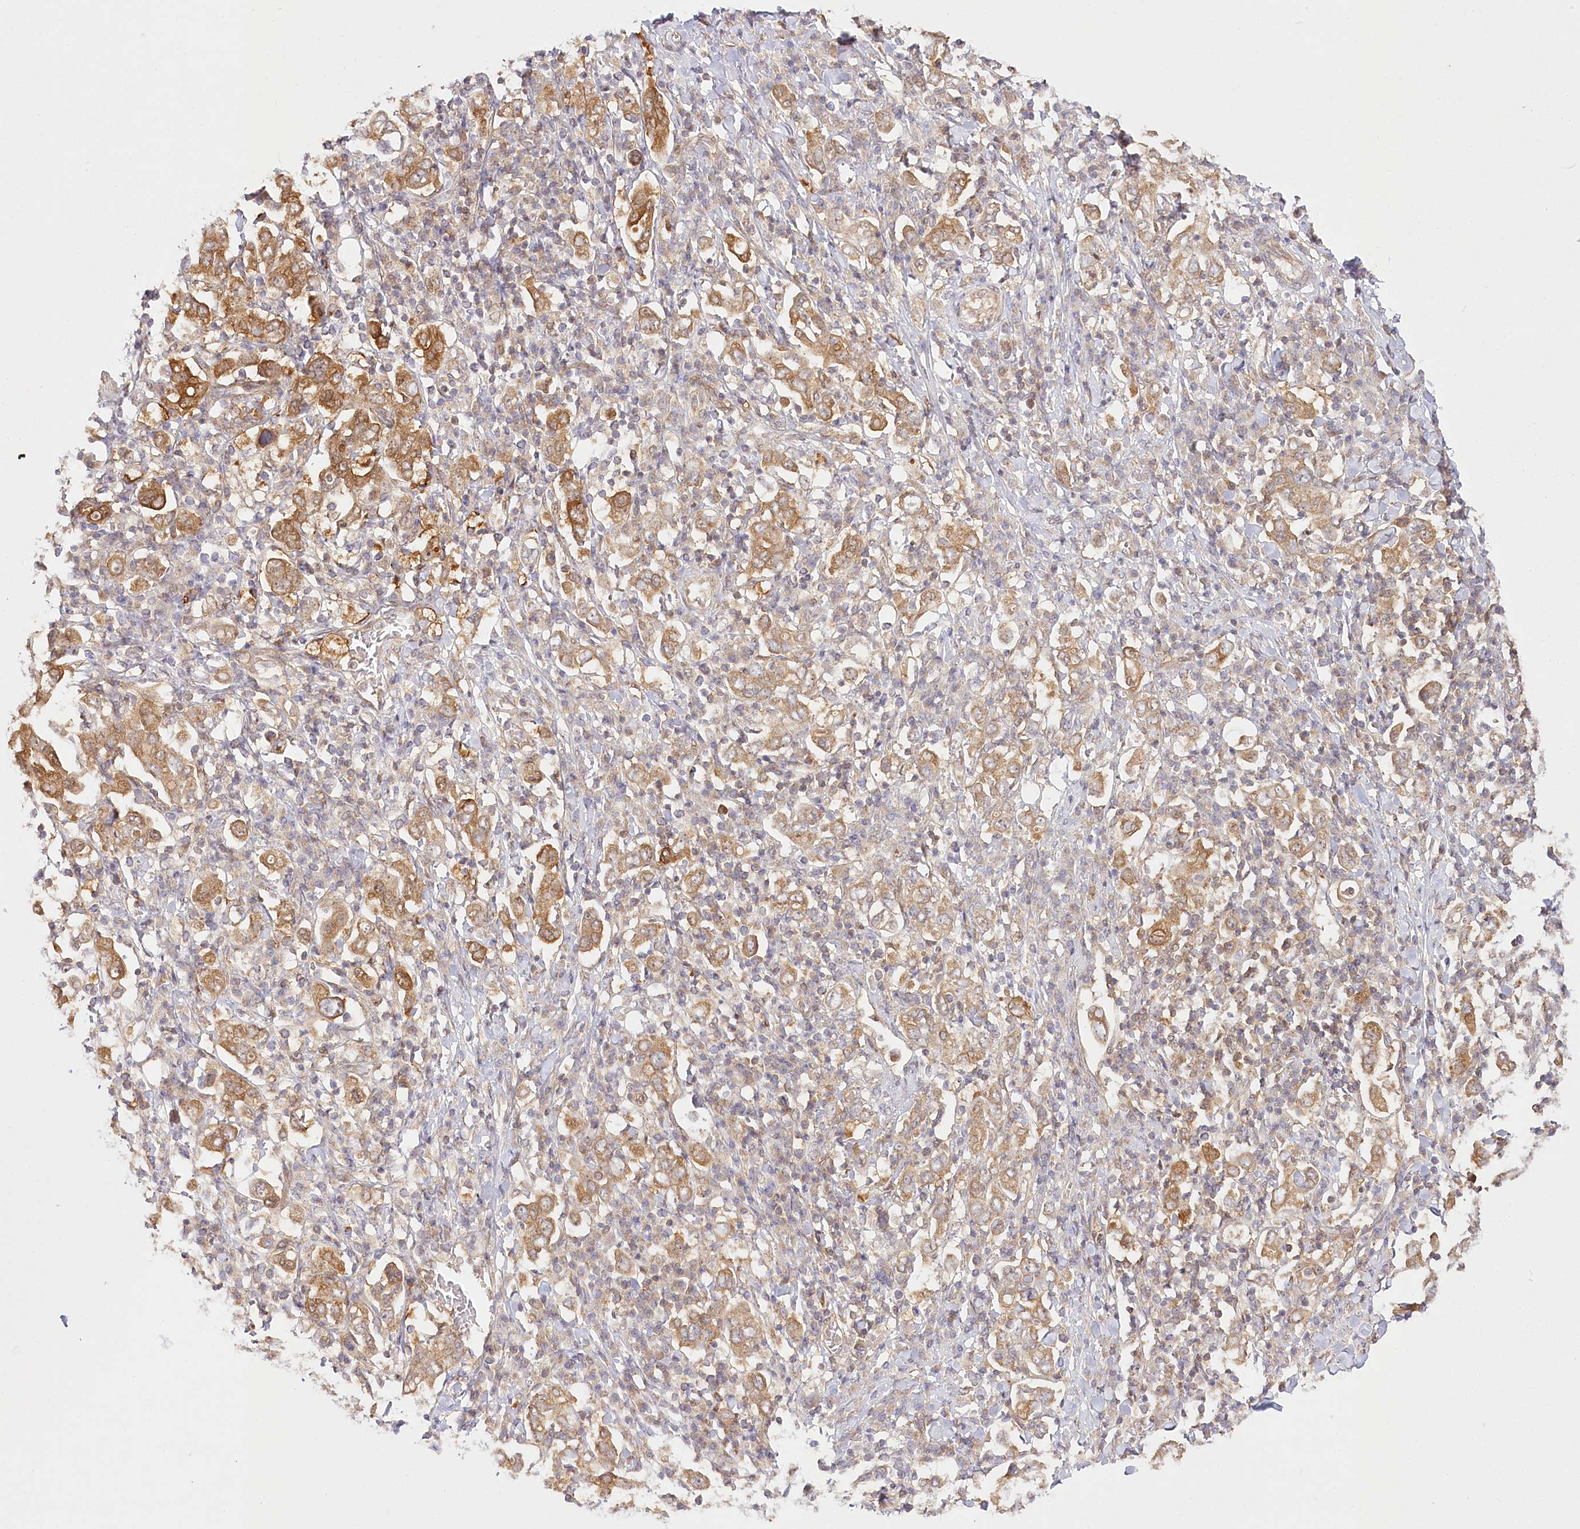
{"staining": {"intensity": "moderate", "quantity": ">75%", "location": "cytoplasmic/membranous"}, "tissue": "stomach cancer", "cell_type": "Tumor cells", "image_type": "cancer", "snomed": [{"axis": "morphology", "description": "Adenocarcinoma, NOS"}, {"axis": "topography", "description": "Stomach, upper"}], "caption": "IHC photomicrograph of neoplastic tissue: adenocarcinoma (stomach) stained using immunohistochemistry displays medium levels of moderate protein expression localized specifically in the cytoplasmic/membranous of tumor cells, appearing as a cytoplasmic/membranous brown color.", "gene": "INPP4B", "patient": {"sex": "male", "age": 62}}